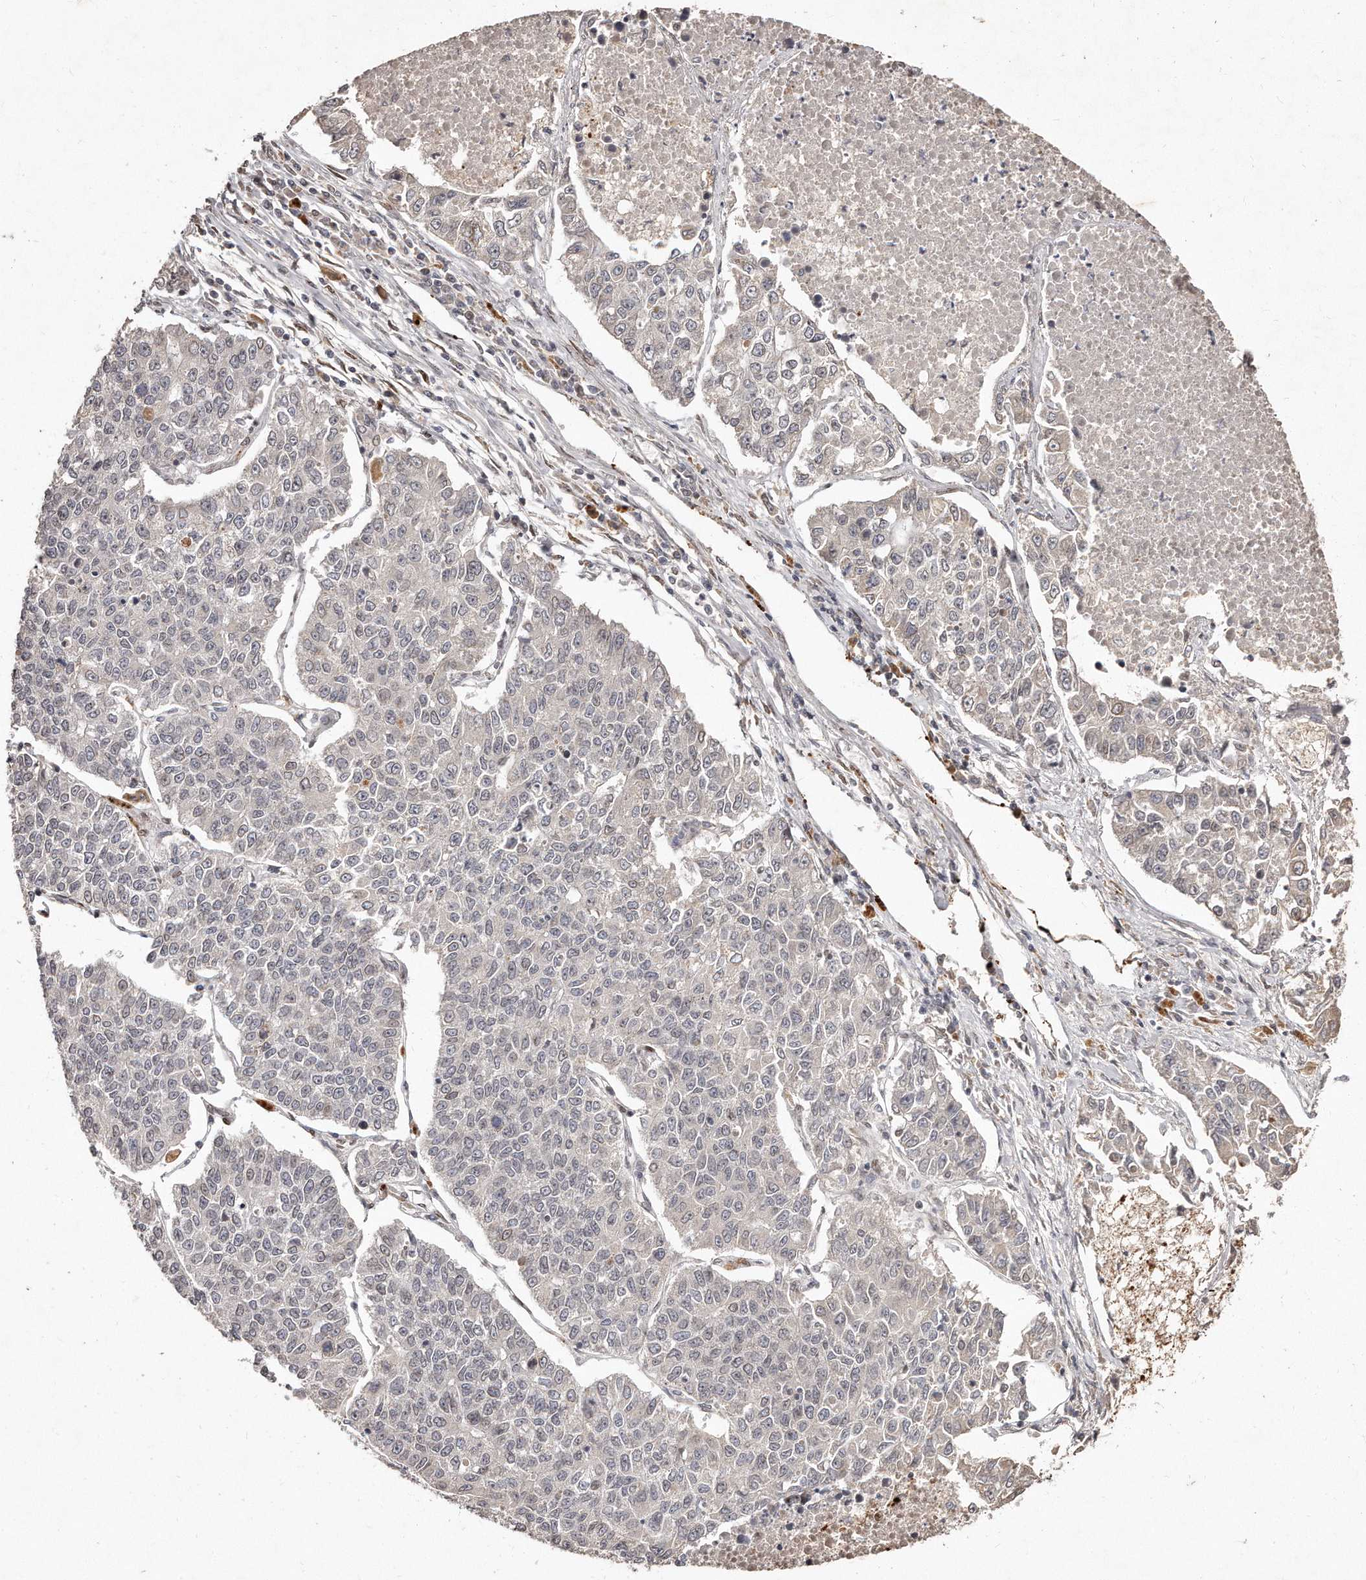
{"staining": {"intensity": "negative", "quantity": "none", "location": "none"}, "tissue": "lung cancer", "cell_type": "Tumor cells", "image_type": "cancer", "snomed": [{"axis": "morphology", "description": "Adenocarcinoma, NOS"}, {"axis": "topography", "description": "Lung"}], "caption": "Human lung cancer stained for a protein using IHC displays no expression in tumor cells.", "gene": "HASPIN", "patient": {"sex": "male", "age": 49}}